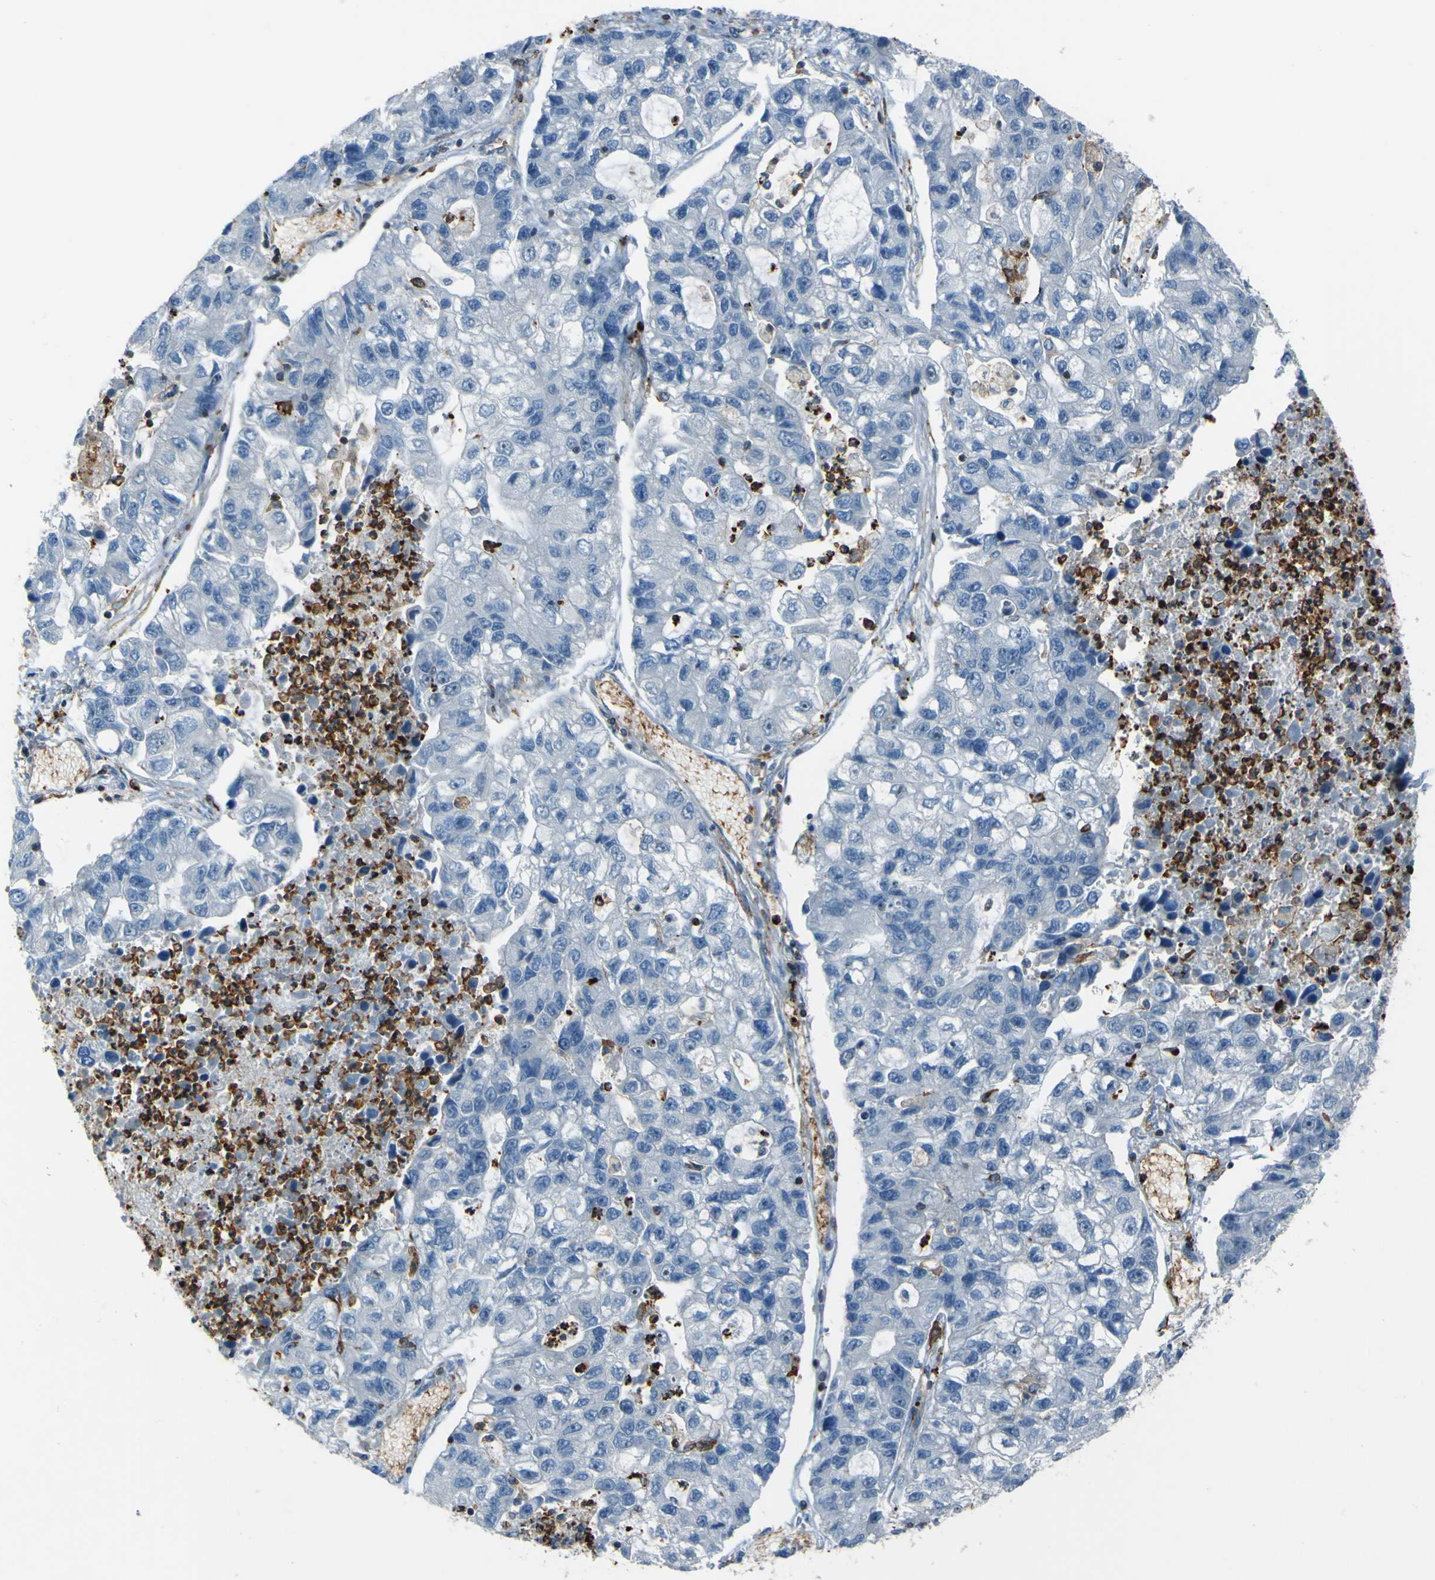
{"staining": {"intensity": "negative", "quantity": "none", "location": "none"}, "tissue": "lung cancer", "cell_type": "Tumor cells", "image_type": "cancer", "snomed": [{"axis": "morphology", "description": "Adenocarcinoma, NOS"}, {"axis": "topography", "description": "Lung"}], "caption": "Adenocarcinoma (lung) was stained to show a protein in brown. There is no significant staining in tumor cells.", "gene": "PCDHB5", "patient": {"sex": "female", "age": 51}}